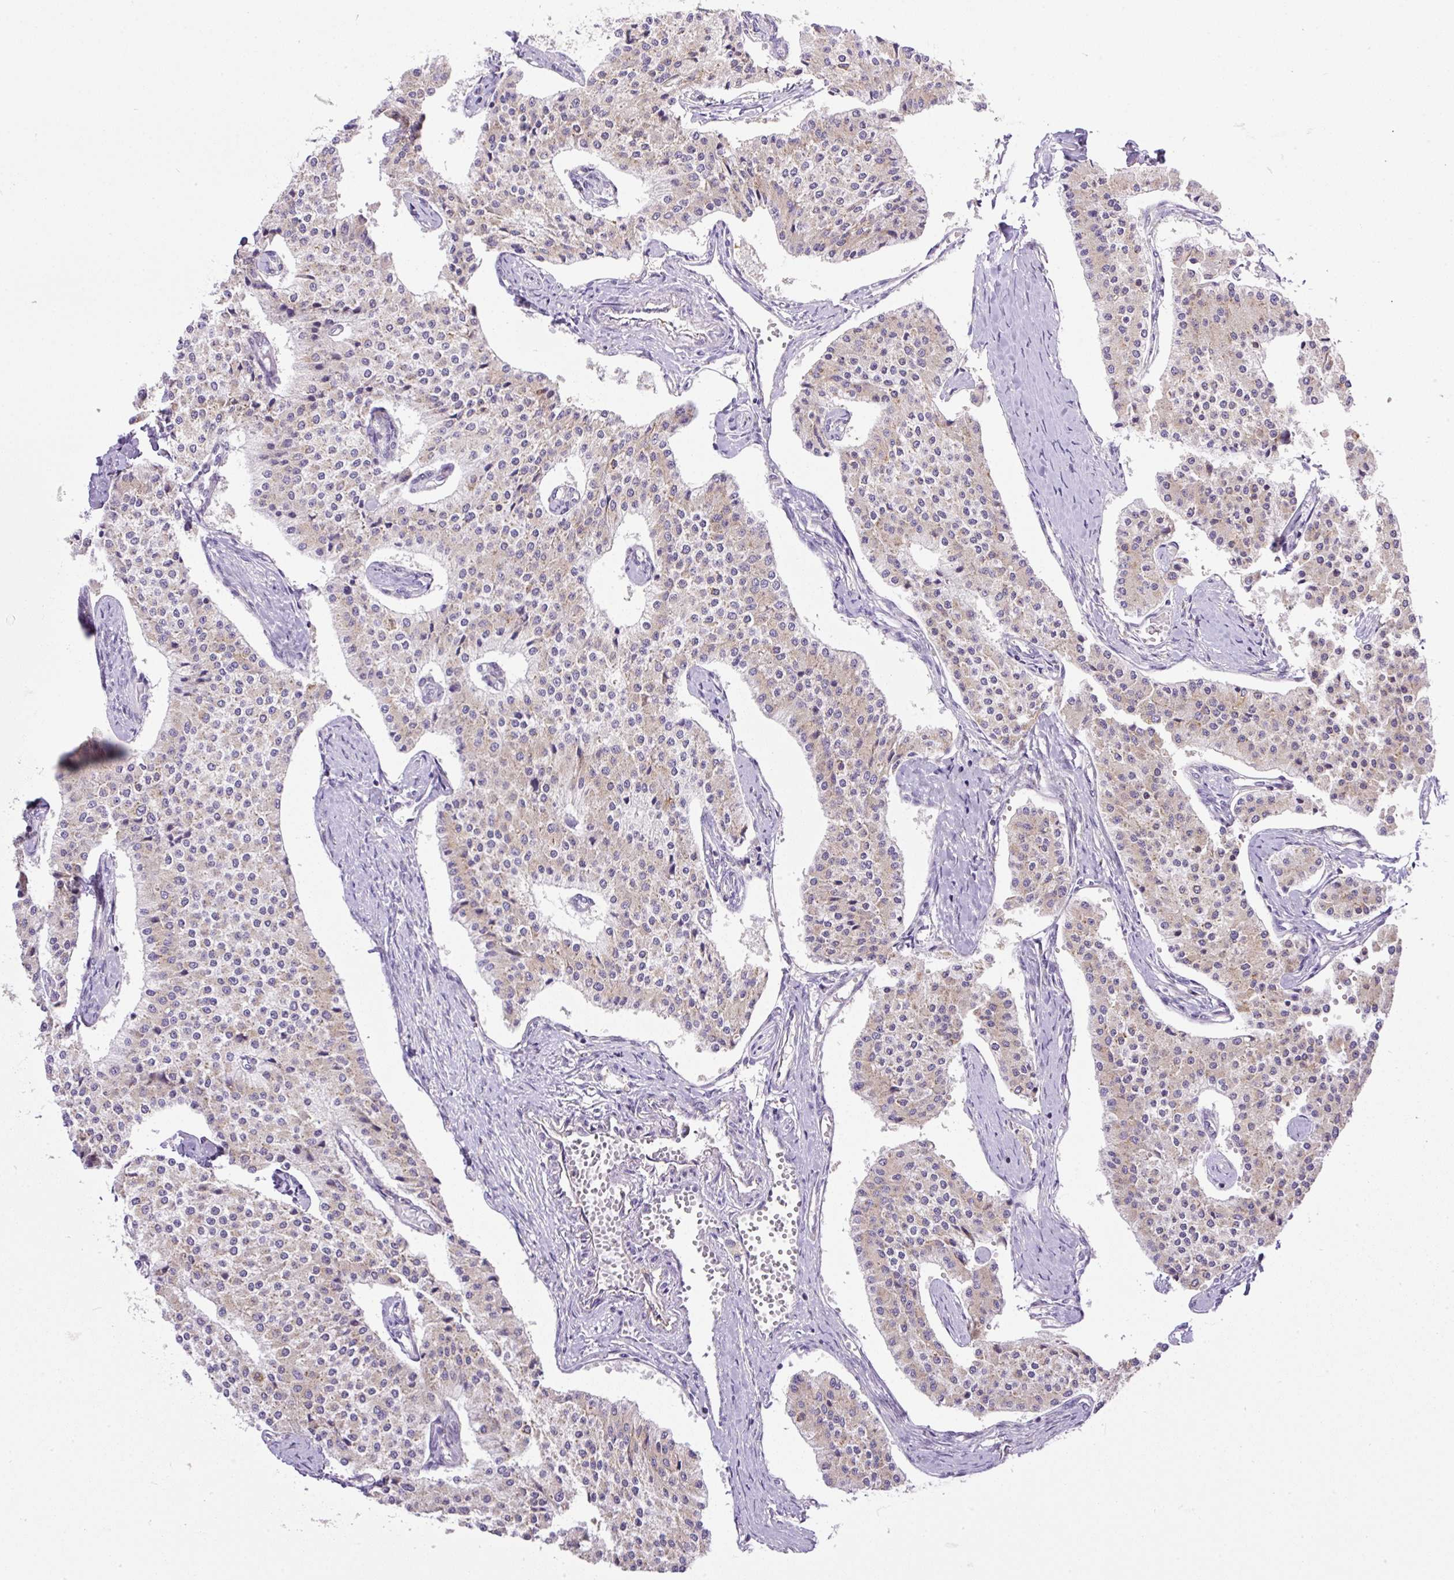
{"staining": {"intensity": "weak", "quantity": "25%-75%", "location": "cytoplasmic/membranous"}, "tissue": "carcinoid", "cell_type": "Tumor cells", "image_type": "cancer", "snomed": [{"axis": "morphology", "description": "Carcinoid, malignant, NOS"}, {"axis": "topography", "description": "Colon"}], "caption": "High-magnification brightfield microscopy of malignant carcinoid stained with DAB (3,3'-diaminobenzidine) (brown) and counterstained with hematoxylin (blue). tumor cells exhibit weak cytoplasmic/membranous expression is identified in approximately25%-75% of cells.", "gene": "POFUT1", "patient": {"sex": "female", "age": 52}}